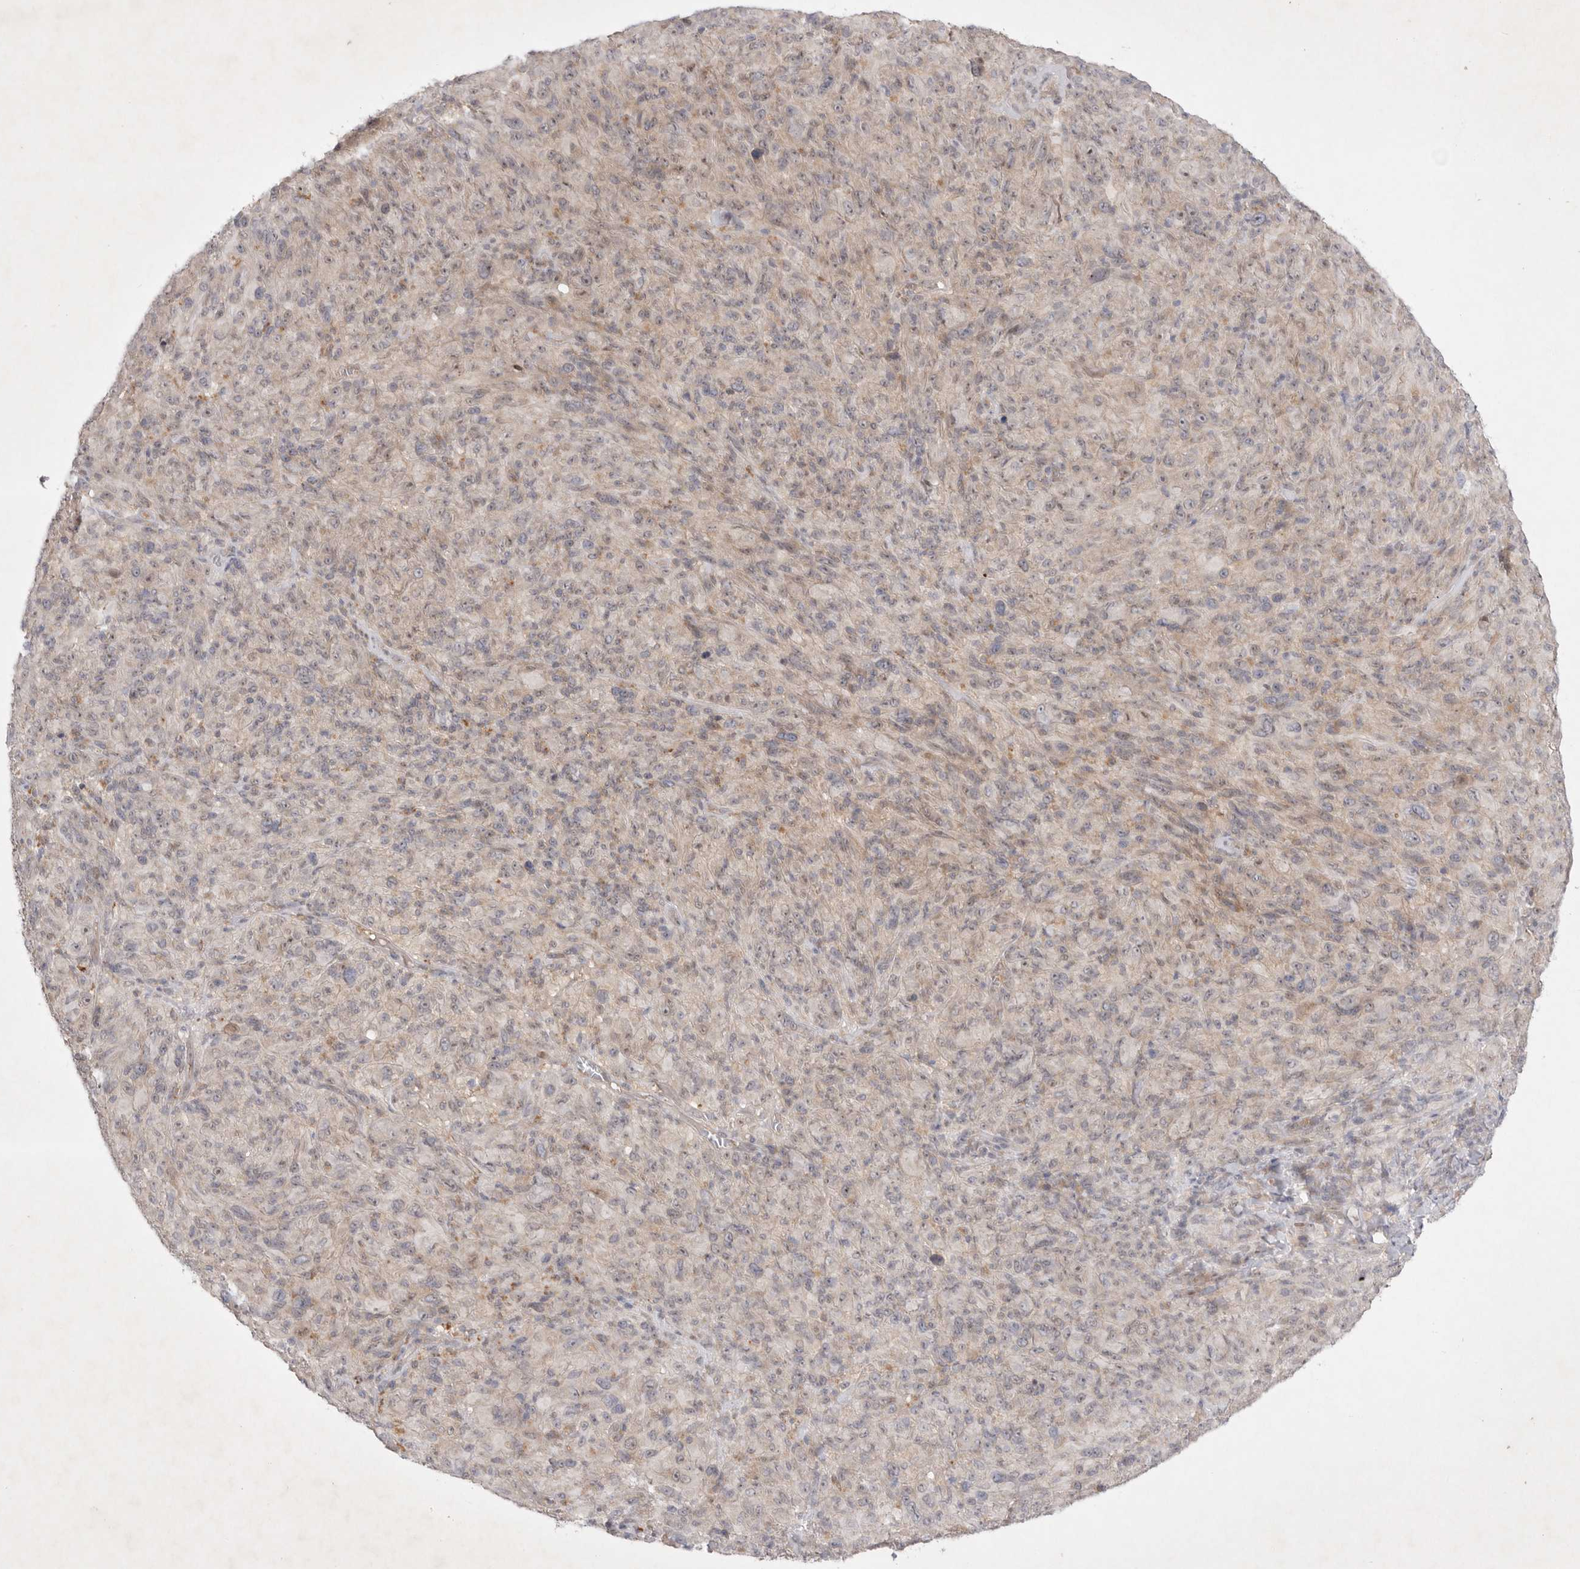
{"staining": {"intensity": "weak", "quantity": "<25%", "location": "cytoplasmic/membranous"}, "tissue": "melanoma", "cell_type": "Tumor cells", "image_type": "cancer", "snomed": [{"axis": "morphology", "description": "Malignant melanoma, NOS"}, {"axis": "topography", "description": "Skin of head"}], "caption": "Melanoma was stained to show a protein in brown. There is no significant positivity in tumor cells.", "gene": "PTPDC1", "patient": {"sex": "male", "age": 96}}